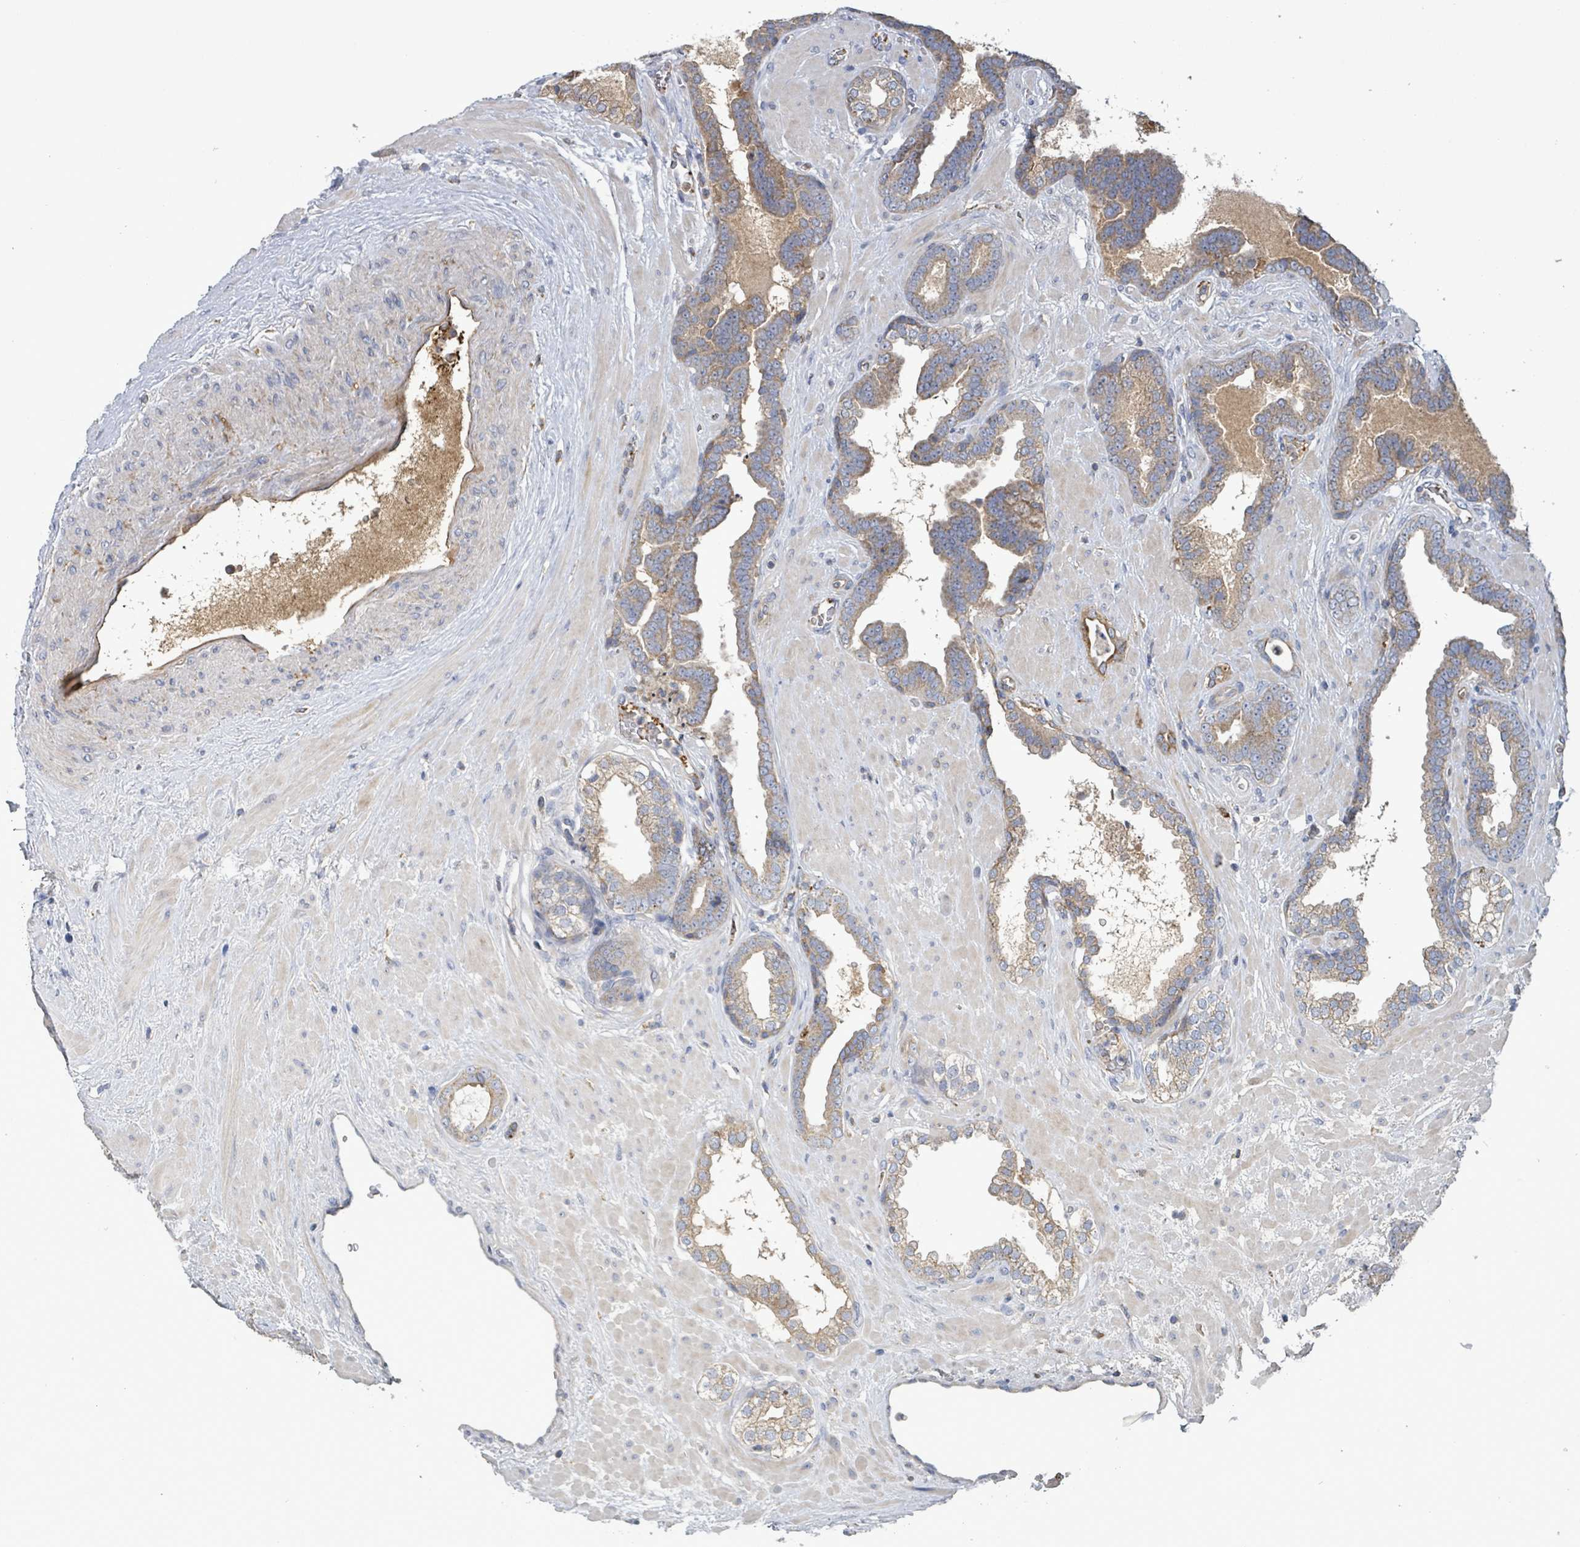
{"staining": {"intensity": "weak", "quantity": ">75%", "location": "cytoplasmic/membranous"}, "tissue": "prostate cancer", "cell_type": "Tumor cells", "image_type": "cancer", "snomed": [{"axis": "morphology", "description": "Adenocarcinoma, Low grade"}, {"axis": "topography", "description": "Prostate"}], "caption": "Prostate cancer stained with a brown dye shows weak cytoplasmic/membranous positive staining in about >75% of tumor cells.", "gene": "PLAAT1", "patient": {"sex": "male", "age": 63}}